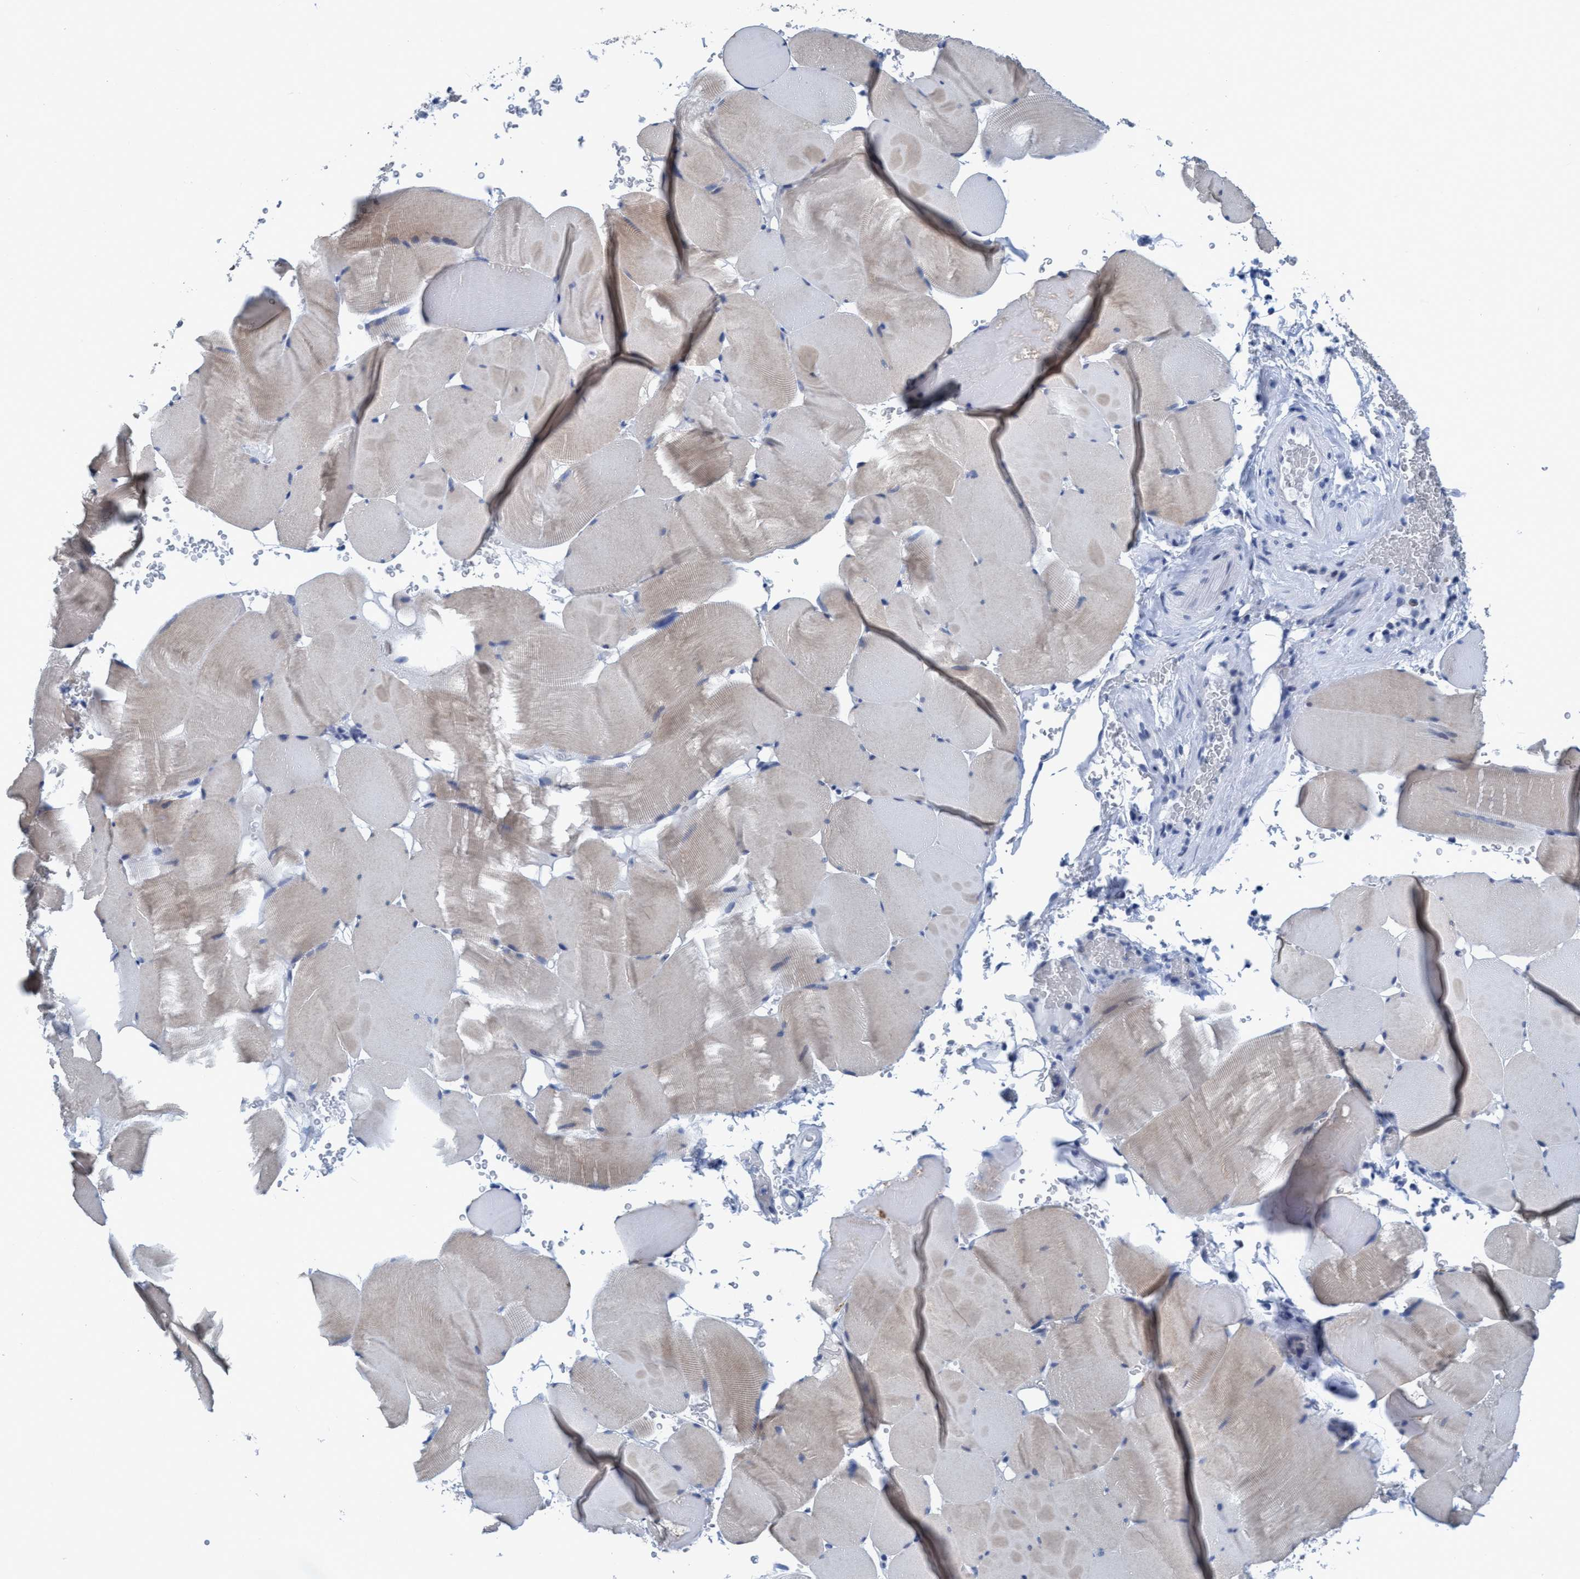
{"staining": {"intensity": "weak", "quantity": "<25%", "location": "cytoplasmic/membranous"}, "tissue": "skeletal muscle", "cell_type": "Myocytes", "image_type": "normal", "snomed": [{"axis": "morphology", "description": "Normal tissue, NOS"}, {"axis": "topography", "description": "Skeletal muscle"}], "caption": "There is no significant staining in myocytes of skeletal muscle. The staining was performed using DAB (3,3'-diaminobenzidine) to visualize the protein expression in brown, while the nuclei were stained in blue with hematoxylin (Magnification: 20x).", "gene": "DNAI1", "patient": {"sex": "male", "age": 62}}